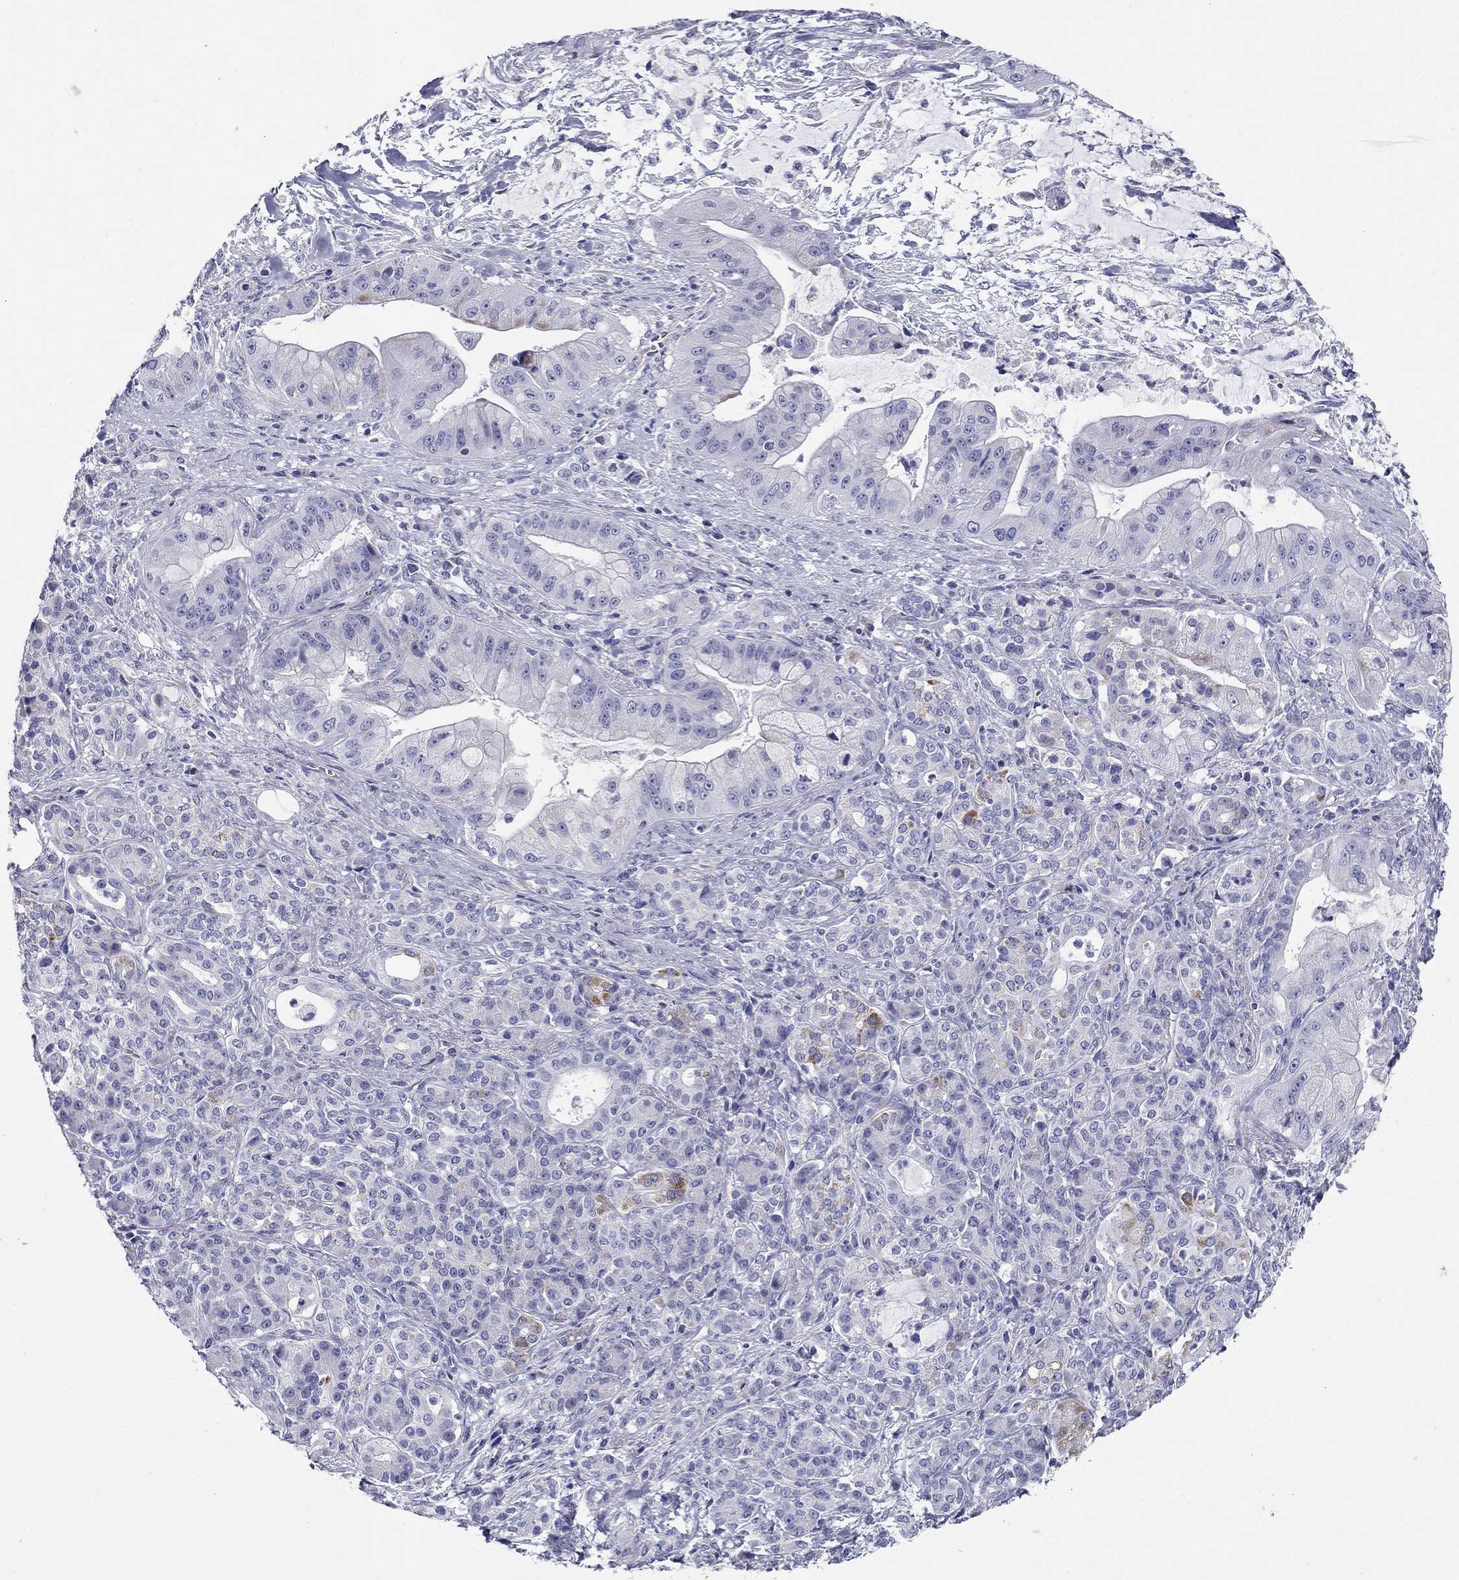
{"staining": {"intensity": "negative", "quantity": "none", "location": "none"}, "tissue": "pancreatic cancer", "cell_type": "Tumor cells", "image_type": "cancer", "snomed": [{"axis": "morphology", "description": "Normal tissue, NOS"}, {"axis": "morphology", "description": "Inflammation, NOS"}, {"axis": "morphology", "description": "Adenocarcinoma, NOS"}, {"axis": "topography", "description": "Pancreas"}], "caption": "Protein analysis of adenocarcinoma (pancreatic) demonstrates no significant staining in tumor cells.", "gene": "ZP2", "patient": {"sex": "male", "age": 57}}